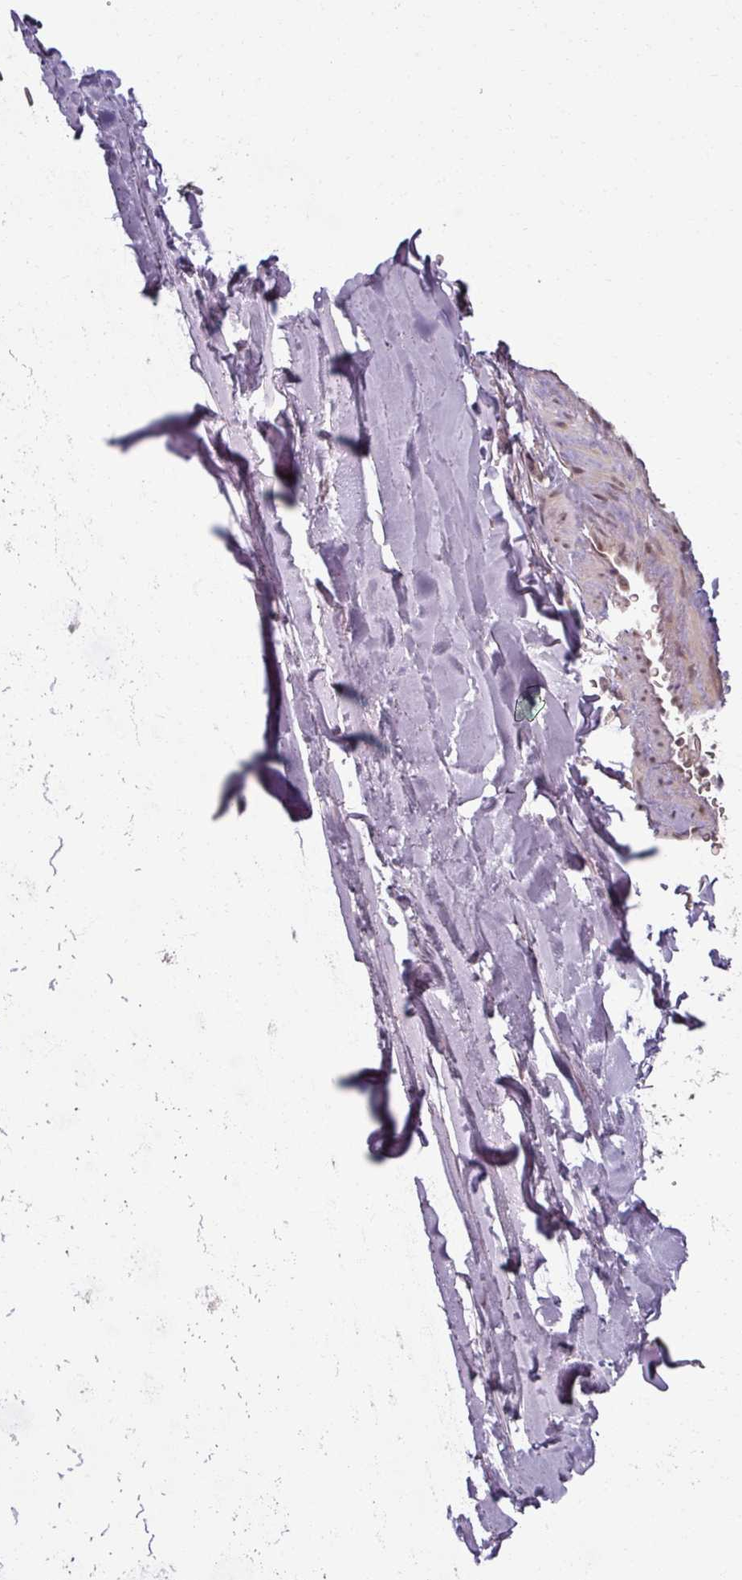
{"staining": {"intensity": "moderate", "quantity": "<25%", "location": "nuclear"}, "tissue": "soft tissue", "cell_type": "Fibroblasts", "image_type": "normal", "snomed": [{"axis": "morphology", "description": "Normal tissue, NOS"}, {"axis": "morphology", "description": "Squamous cell carcinoma, NOS"}, {"axis": "topography", "description": "Bronchus"}, {"axis": "topography", "description": "Lung"}], "caption": "Immunohistochemical staining of unremarkable human soft tissue reveals <25% levels of moderate nuclear protein staining in approximately <25% of fibroblasts.", "gene": "POLR2G", "patient": {"sex": "female", "age": 70}}